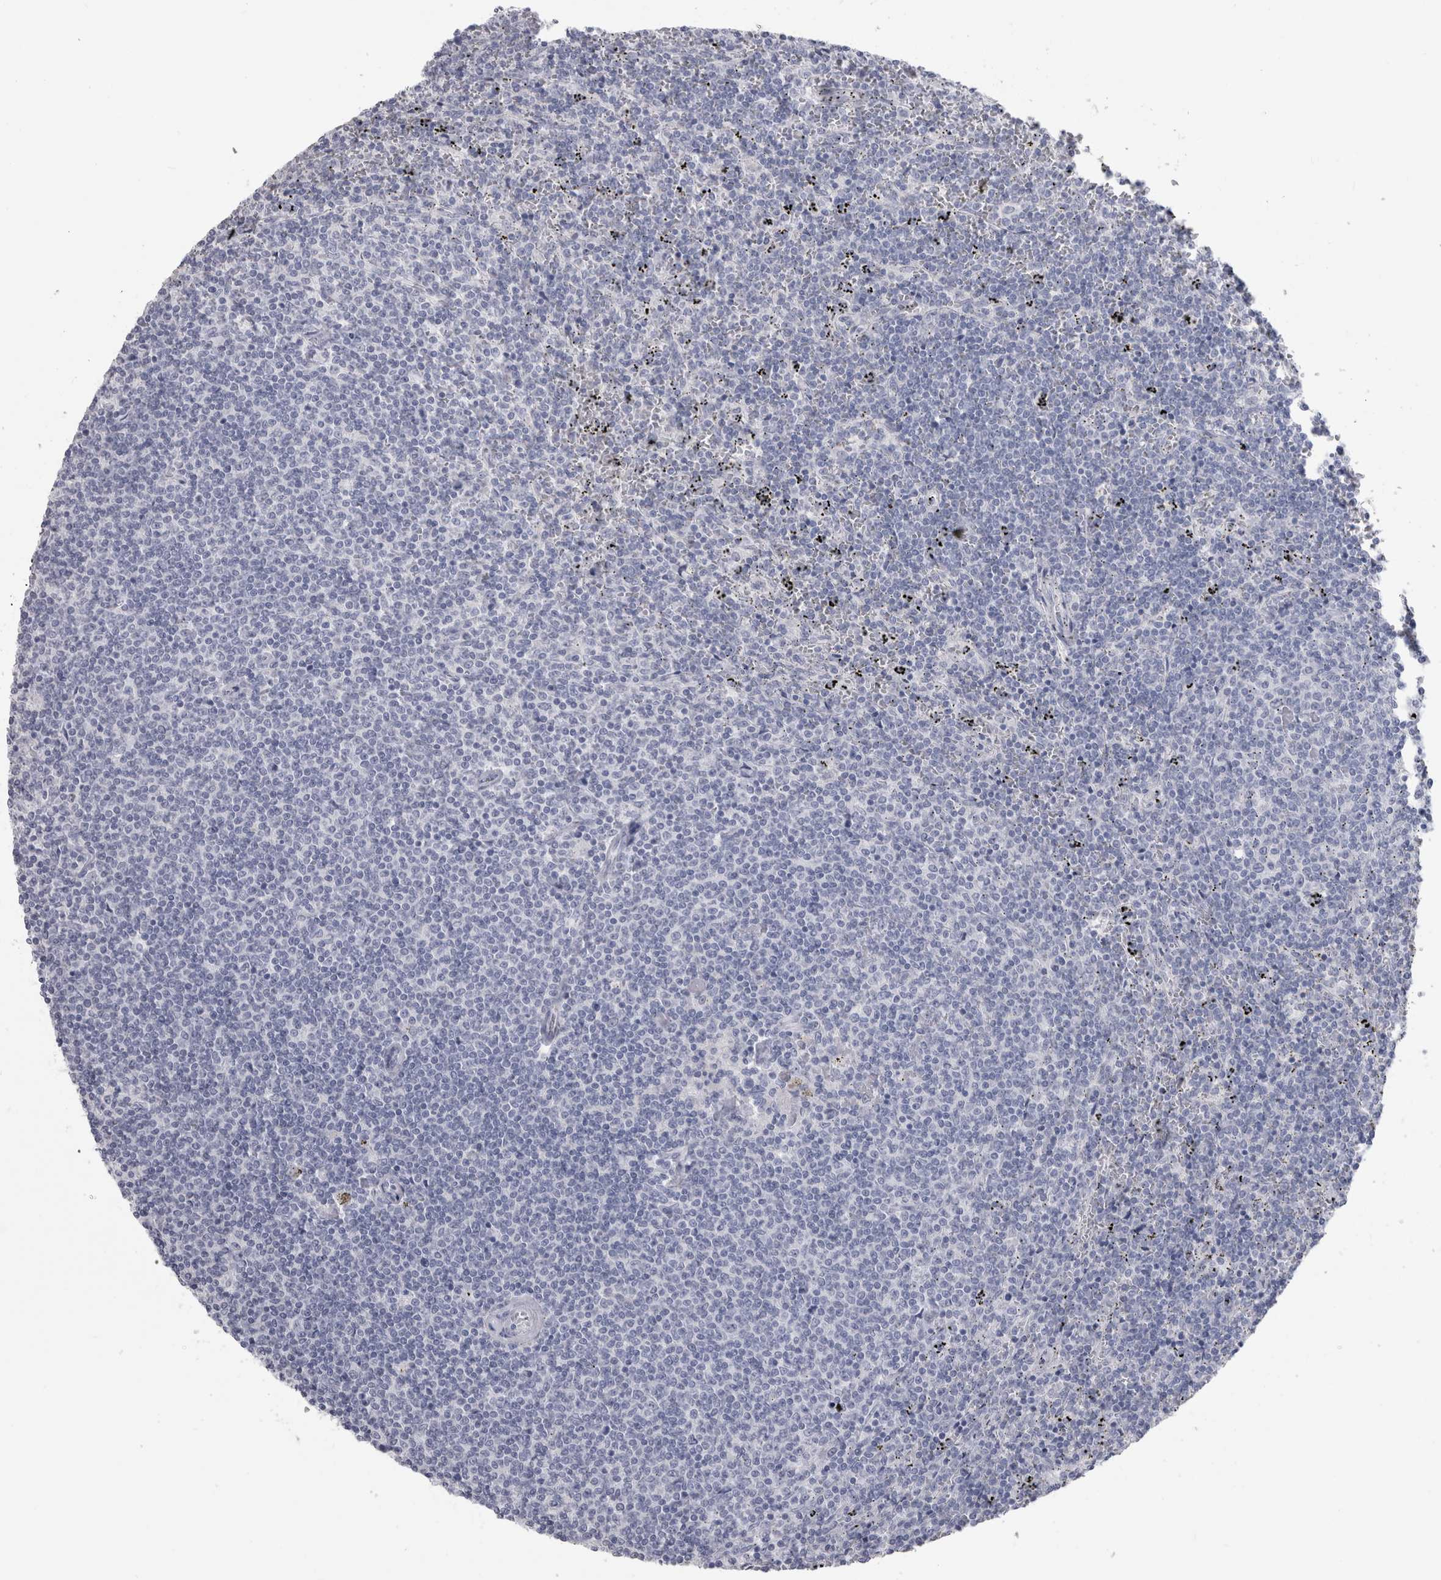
{"staining": {"intensity": "negative", "quantity": "none", "location": "none"}, "tissue": "lymphoma", "cell_type": "Tumor cells", "image_type": "cancer", "snomed": [{"axis": "morphology", "description": "Malignant lymphoma, non-Hodgkin's type, Low grade"}, {"axis": "topography", "description": "Spleen"}], "caption": "A photomicrograph of lymphoma stained for a protein reveals no brown staining in tumor cells.", "gene": "PTH", "patient": {"sex": "female", "age": 50}}